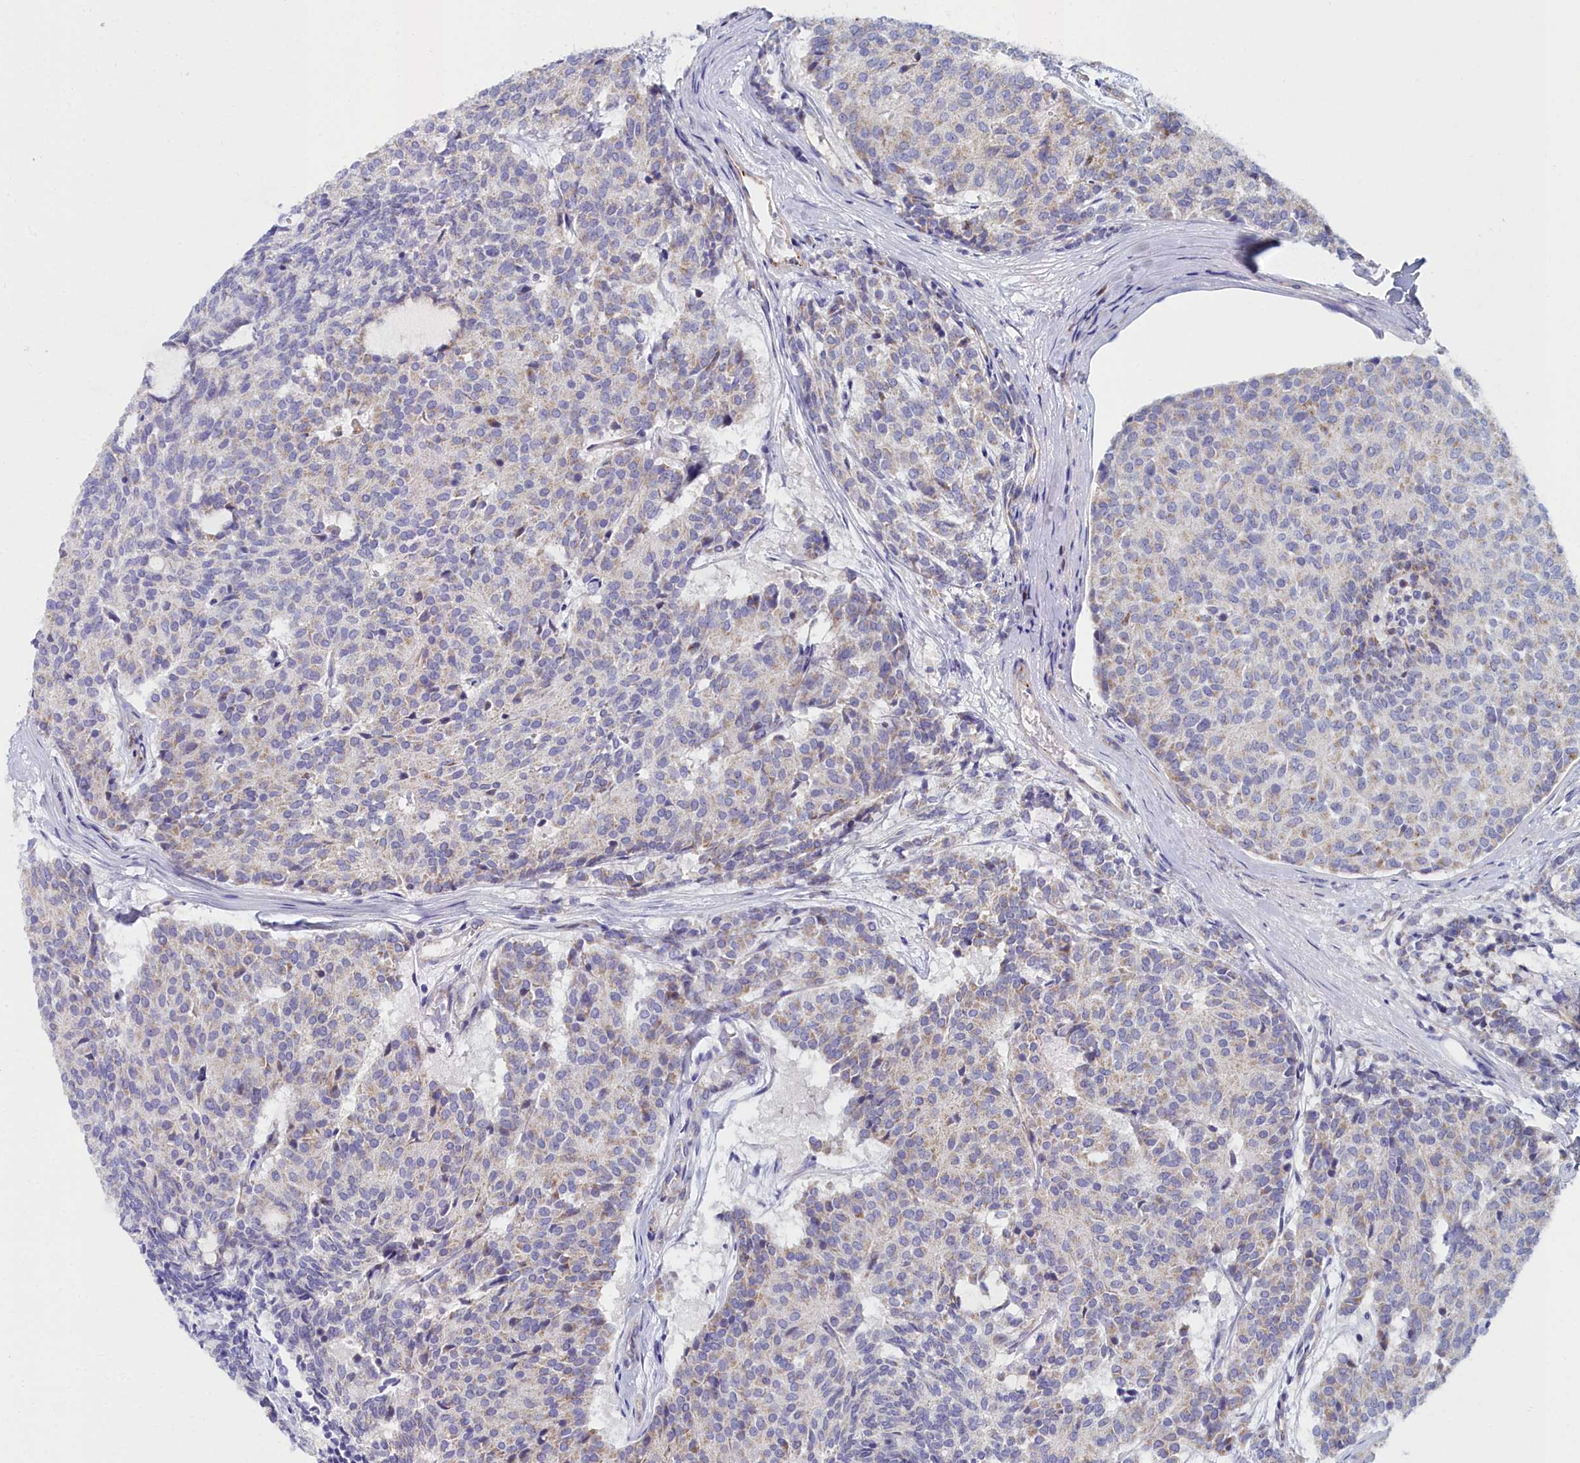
{"staining": {"intensity": "weak", "quantity": "<25%", "location": "cytoplasmic/membranous"}, "tissue": "carcinoid", "cell_type": "Tumor cells", "image_type": "cancer", "snomed": [{"axis": "morphology", "description": "Carcinoid, malignant, NOS"}, {"axis": "topography", "description": "Pancreas"}], "caption": "Carcinoid was stained to show a protein in brown. There is no significant expression in tumor cells.", "gene": "SLC49A3", "patient": {"sex": "female", "age": 54}}